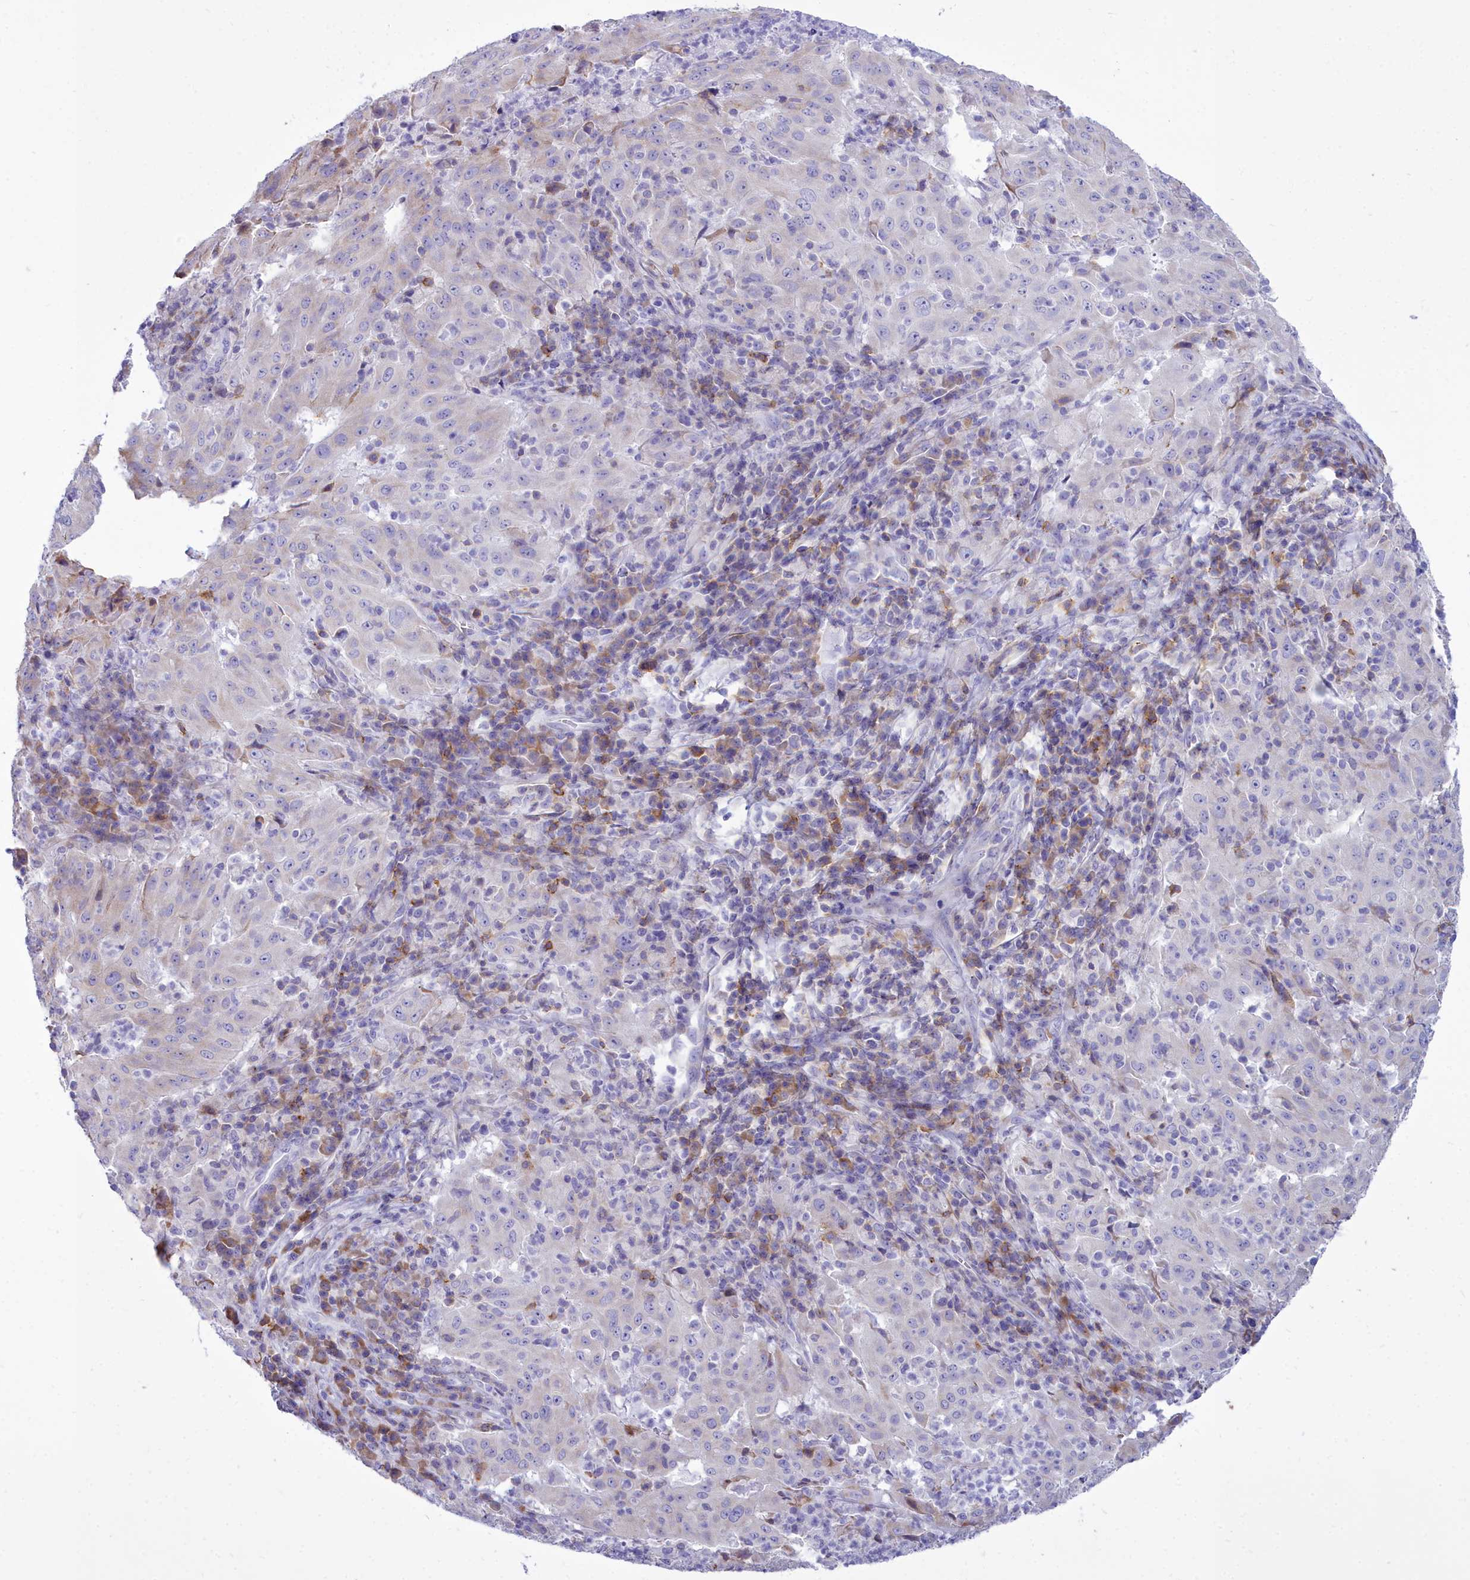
{"staining": {"intensity": "negative", "quantity": "none", "location": "none"}, "tissue": "pancreatic cancer", "cell_type": "Tumor cells", "image_type": "cancer", "snomed": [{"axis": "morphology", "description": "Adenocarcinoma, NOS"}, {"axis": "topography", "description": "Pancreas"}], "caption": "Immunohistochemistry of adenocarcinoma (pancreatic) shows no staining in tumor cells. (DAB (3,3'-diaminobenzidine) immunohistochemistry (IHC), high magnification).", "gene": "CD5", "patient": {"sex": "male", "age": 63}}